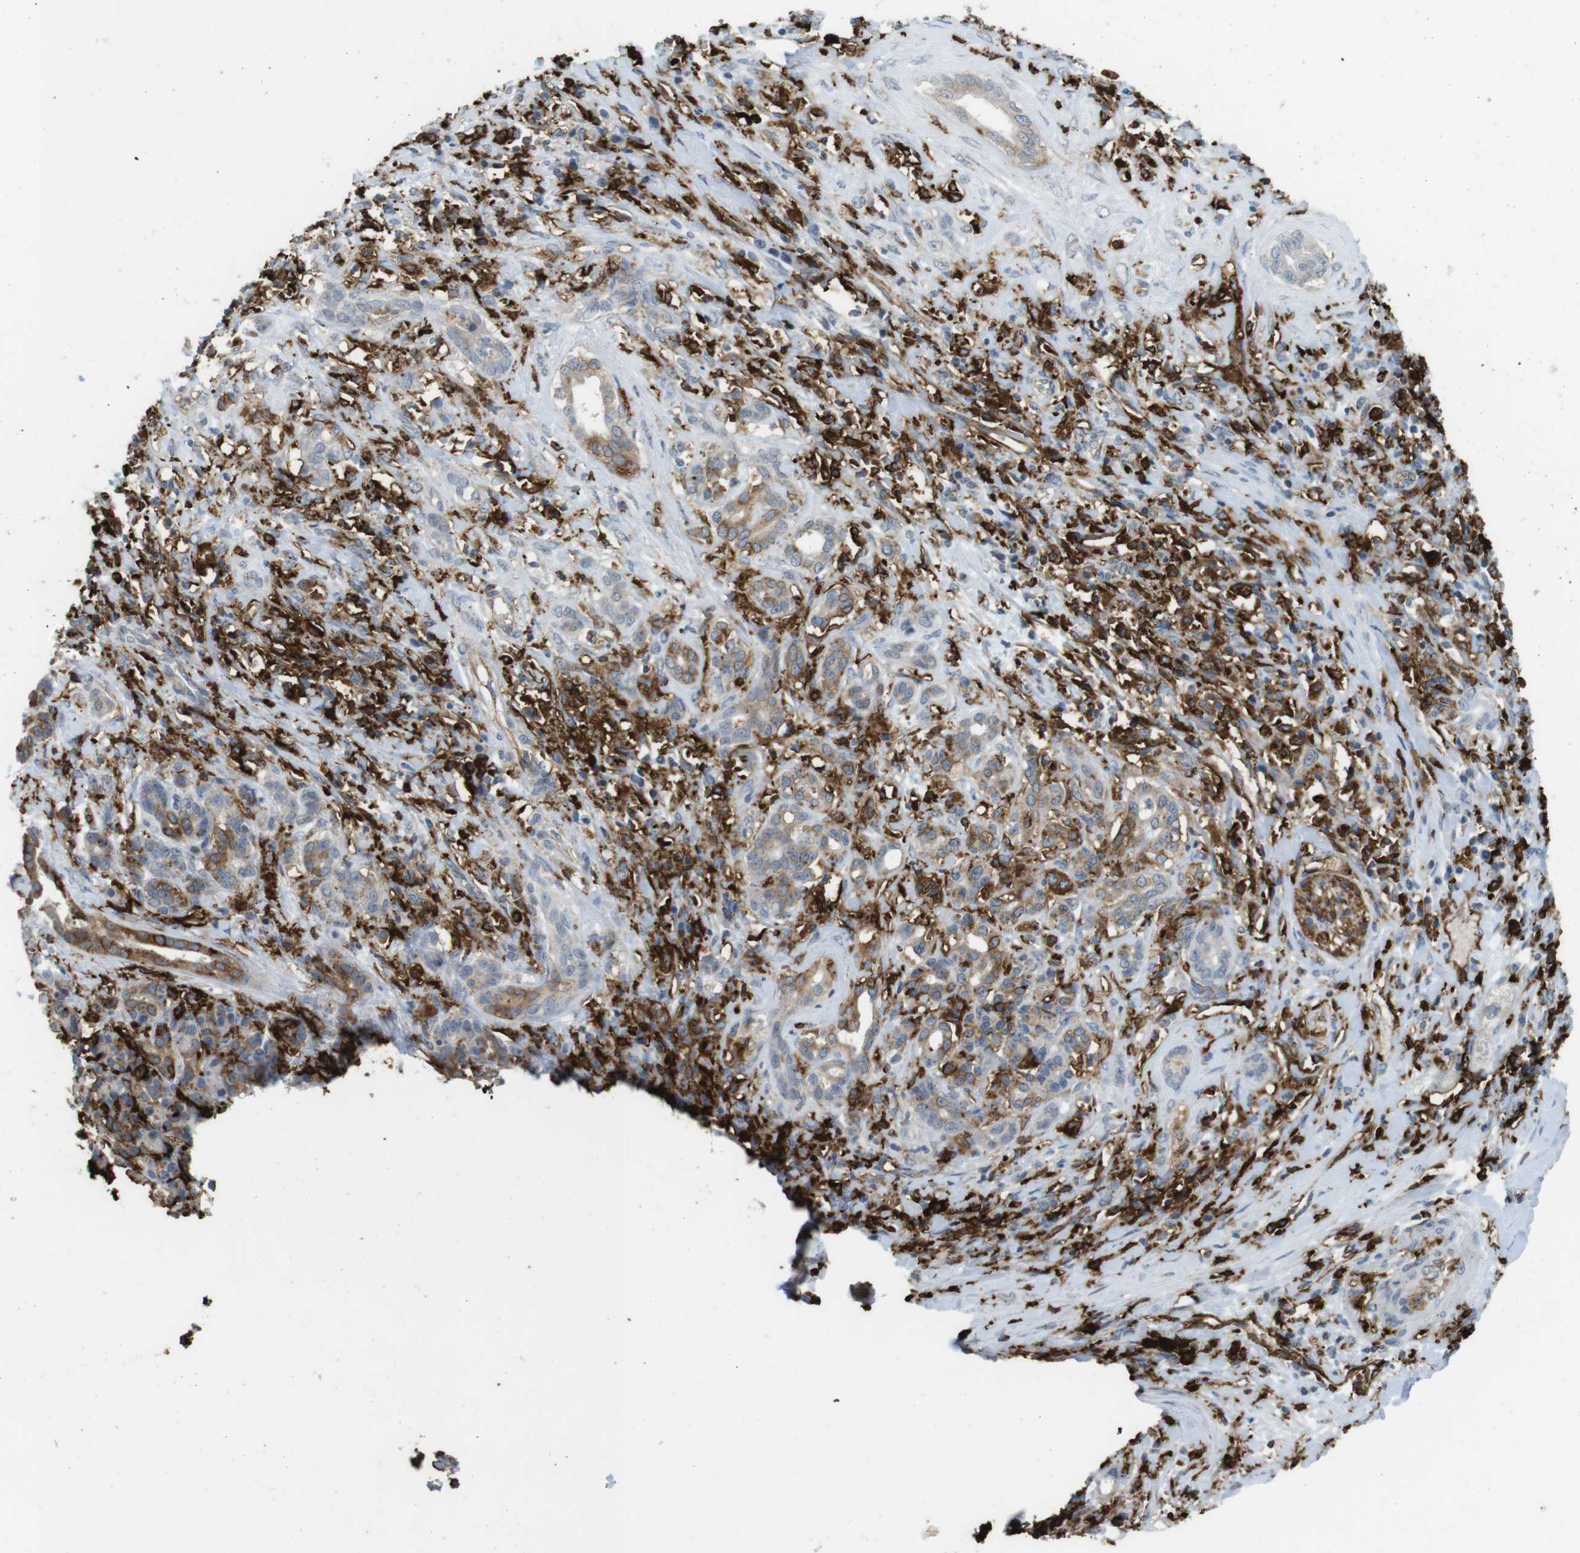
{"staining": {"intensity": "negative", "quantity": "none", "location": "none"}, "tissue": "pancreatic cancer", "cell_type": "Tumor cells", "image_type": "cancer", "snomed": [{"axis": "morphology", "description": "Adenocarcinoma, NOS"}, {"axis": "topography", "description": "Pancreas"}], "caption": "DAB (3,3'-diaminobenzidine) immunohistochemical staining of human pancreatic cancer (adenocarcinoma) exhibits no significant expression in tumor cells.", "gene": "HLA-DRA", "patient": {"sex": "female", "age": 56}}